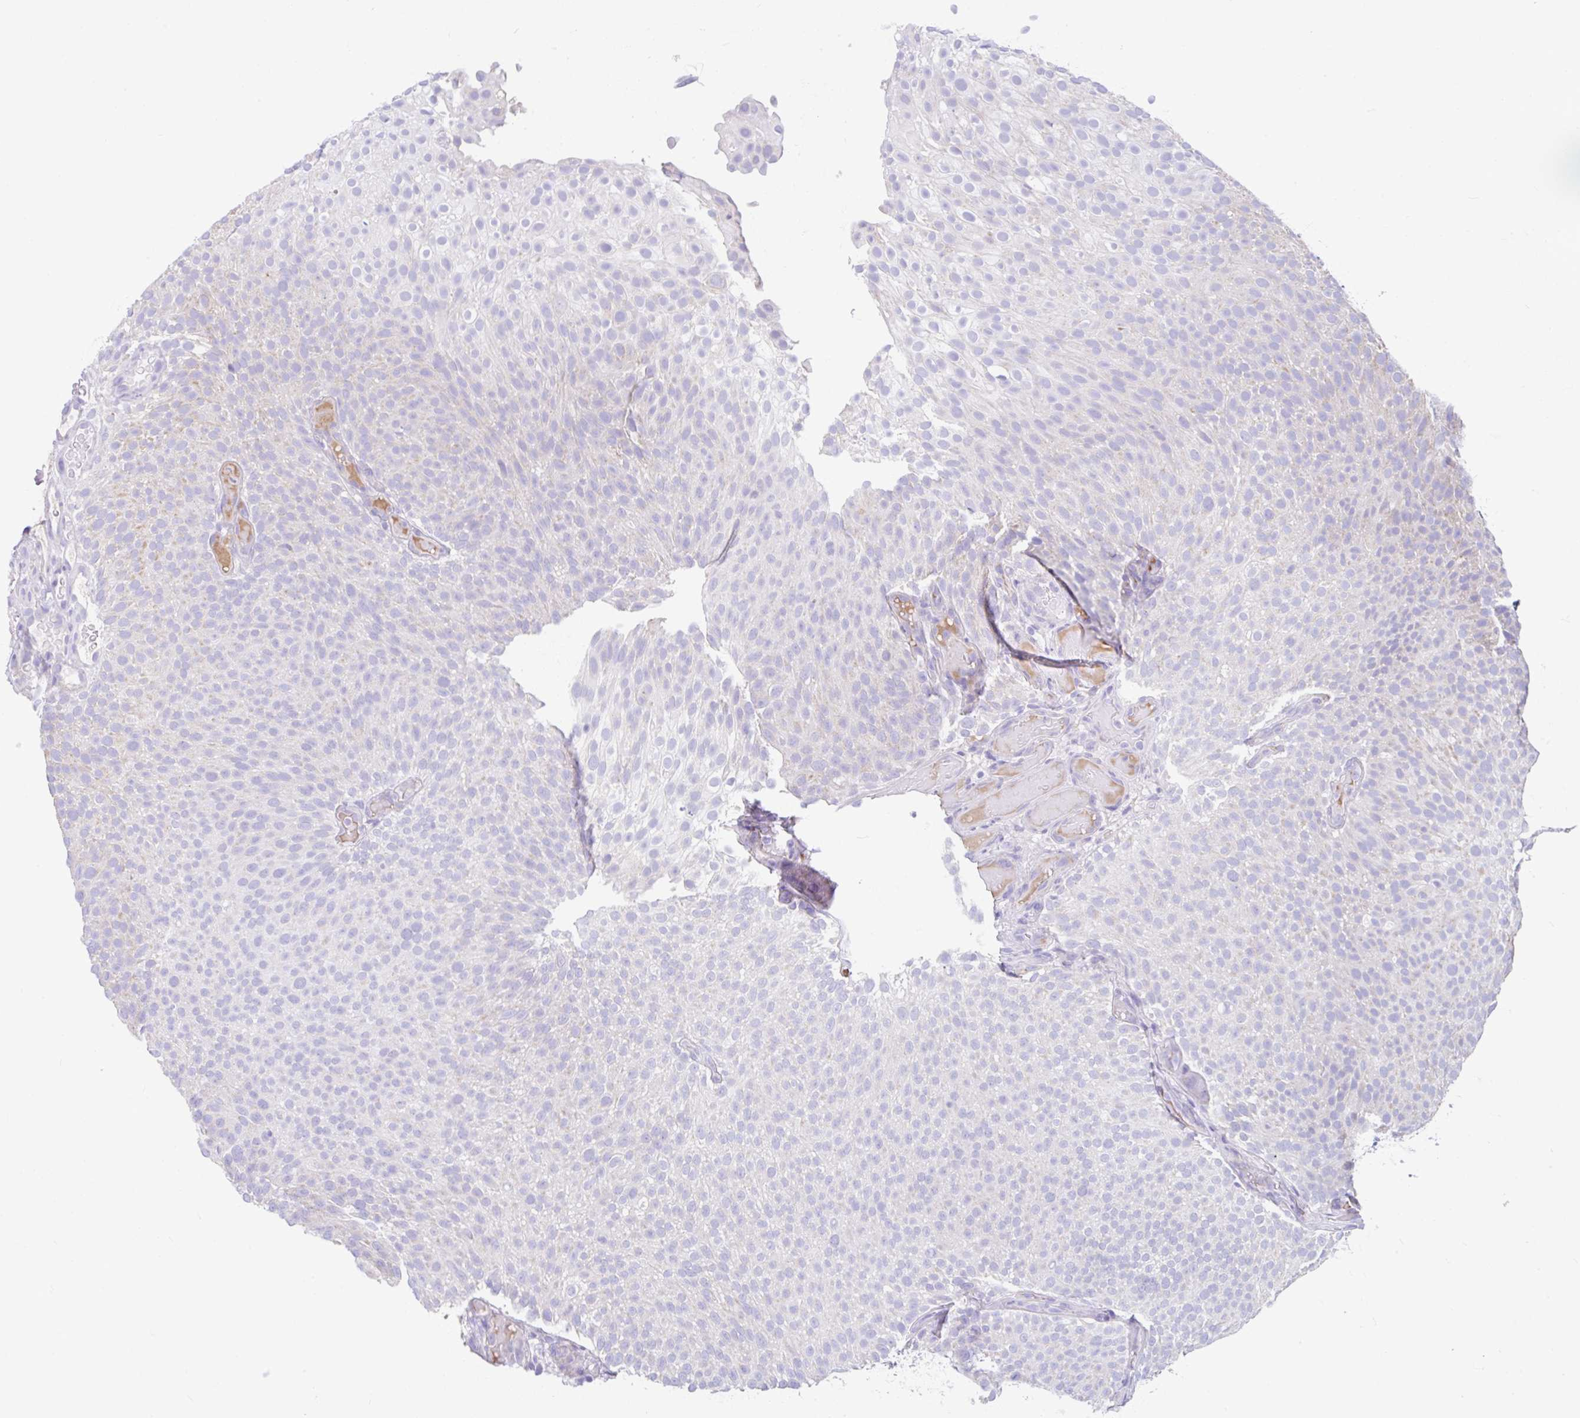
{"staining": {"intensity": "negative", "quantity": "none", "location": "none"}, "tissue": "urothelial cancer", "cell_type": "Tumor cells", "image_type": "cancer", "snomed": [{"axis": "morphology", "description": "Urothelial carcinoma, Low grade"}, {"axis": "topography", "description": "Urinary bladder"}], "caption": "Tumor cells are negative for brown protein staining in urothelial carcinoma (low-grade).", "gene": "CCSAP", "patient": {"sex": "male", "age": 78}}